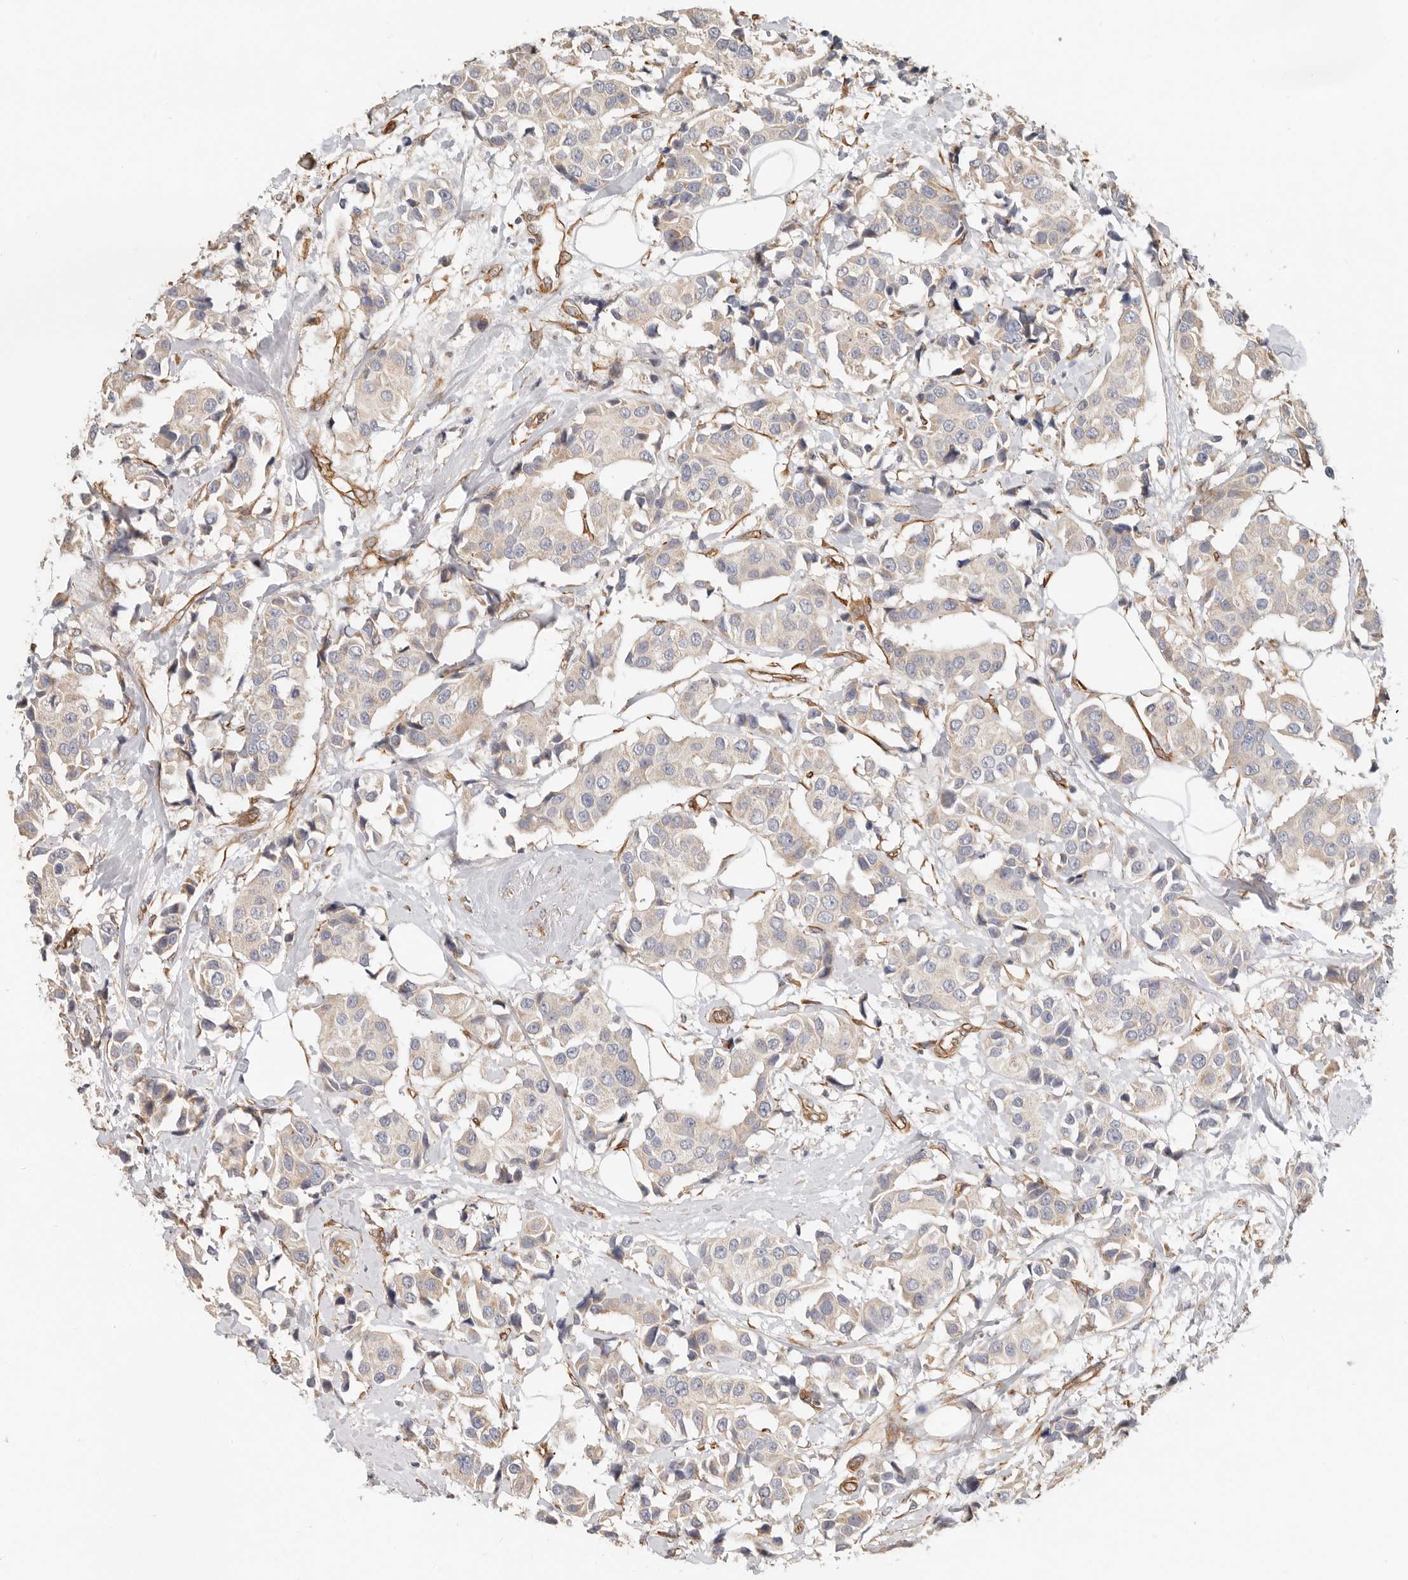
{"staining": {"intensity": "weak", "quantity": "<25%", "location": "cytoplasmic/membranous"}, "tissue": "breast cancer", "cell_type": "Tumor cells", "image_type": "cancer", "snomed": [{"axis": "morphology", "description": "Normal tissue, NOS"}, {"axis": "morphology", "description": "Duct carcinoma"}, {"axis": "topography", "description": "Breast"}], "caption": "A high-resolution image shows immunohistochemistry (IHC) staining of breast intraductal carcinoma, which shows no significant expression in tumor cells. Brightfield microscopy of IHC stained with DAB (brown) and hematoxylin (blue), captured at high magnification.", "gene": "SPRING1", "patient": {"sex": "female", "age": 39}}